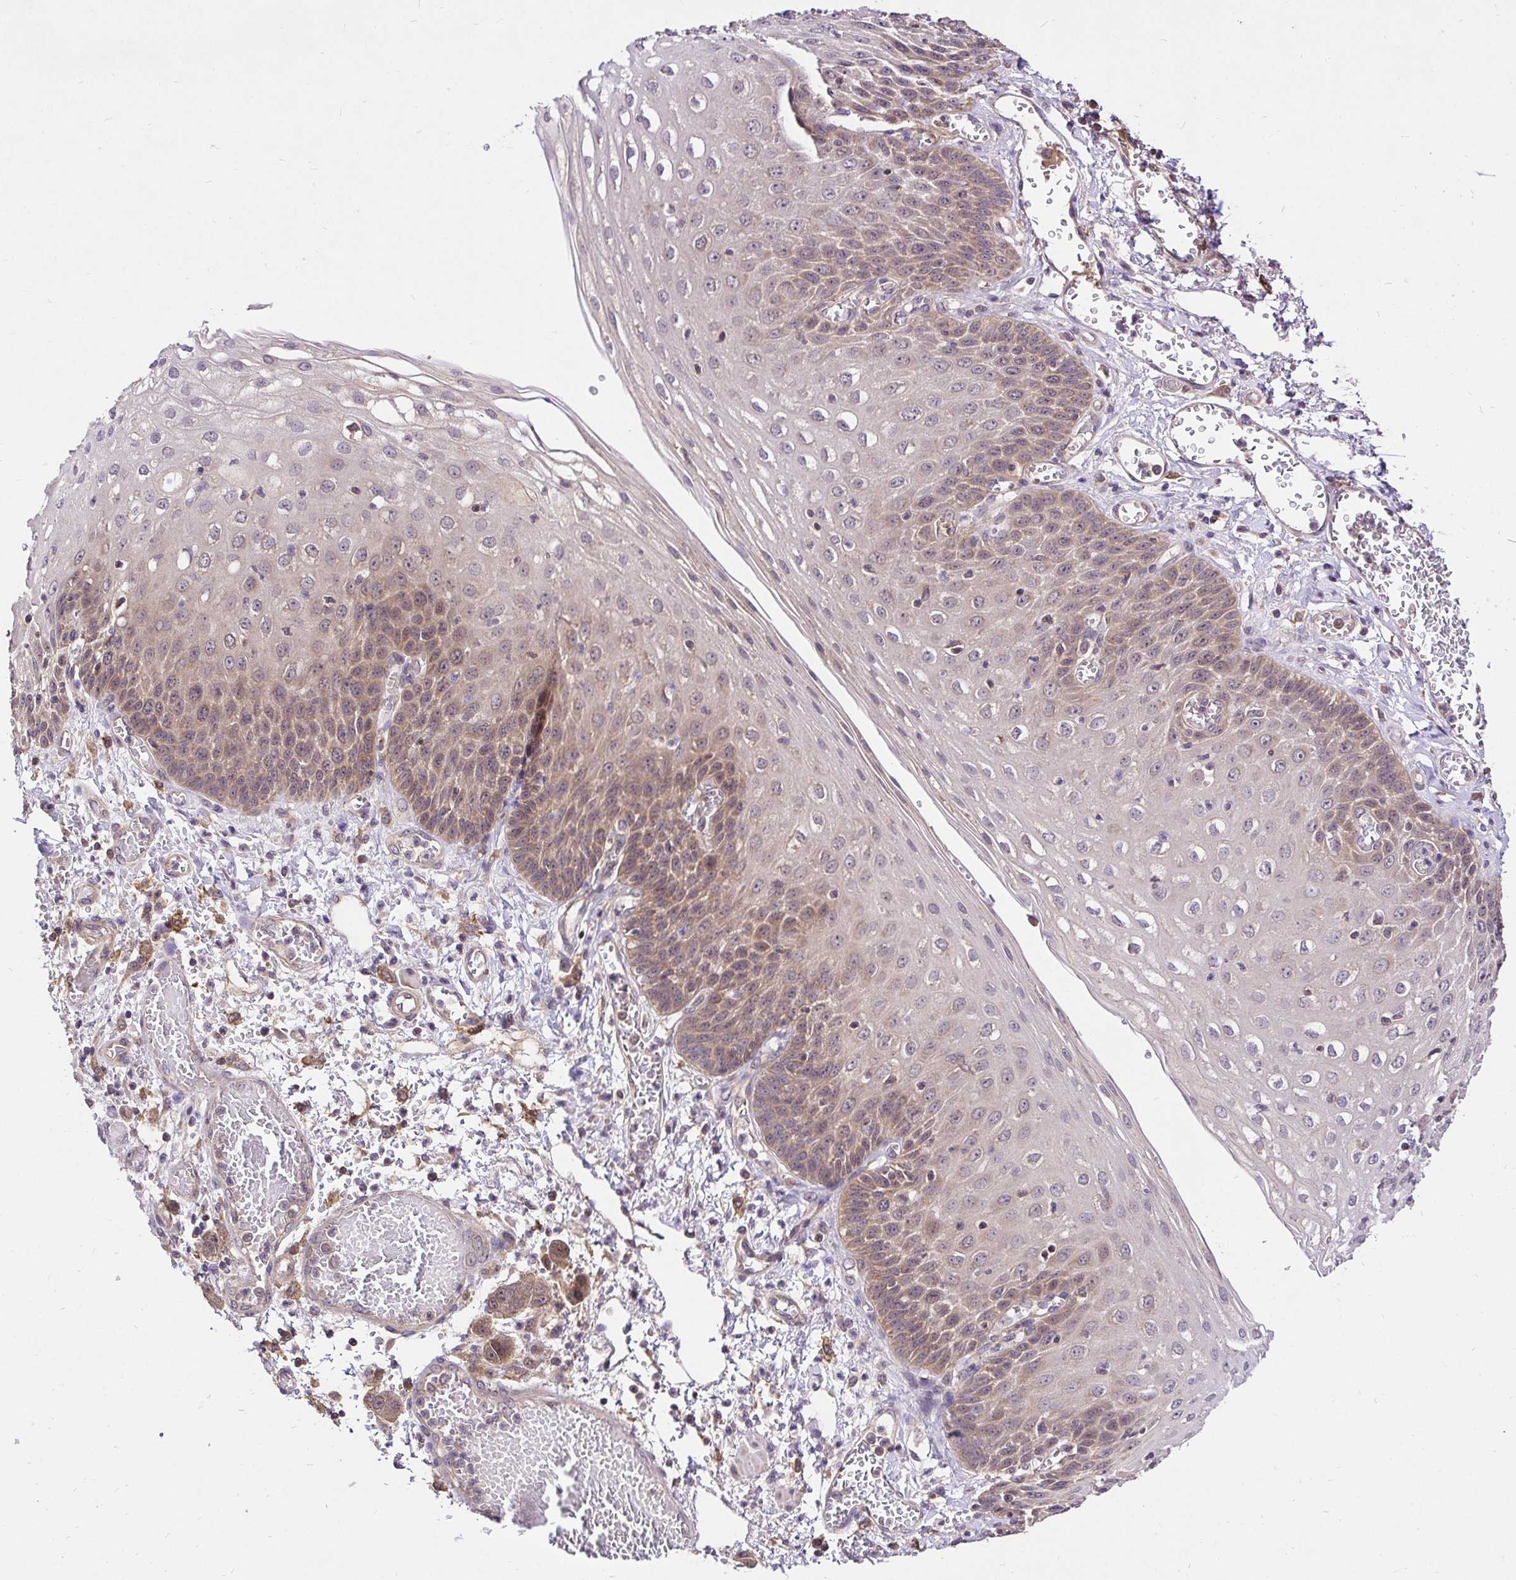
{"staining": {"intensity": "moderate", "quantity": "25%-75%", "location": "cytoplasmic/membranous"}, "tissue": "esophagus", "cell_type": "Squamous epithelial cells", "image_type": "normal", "snomed": [{"axis": "morphology", "description": "Normal tissue, NOS"}, {"axis": "morphology", "description": "Adenocarcinoma, NOS"}, {"axis": "topography", "description": "Esophagus"}], "caption": "Squamous epithelial cells show medium levels of moderate cytoplasmic/membranous positivity in approximately 25%-75% of cells in unremarkable human esophagus. (Stains: DAB in brown, nuclei in blue, Microscopy: brightfield microscopy at high magnification).", "gene": "UBE2M", "patient": {"sex": "male", "age": 81}}